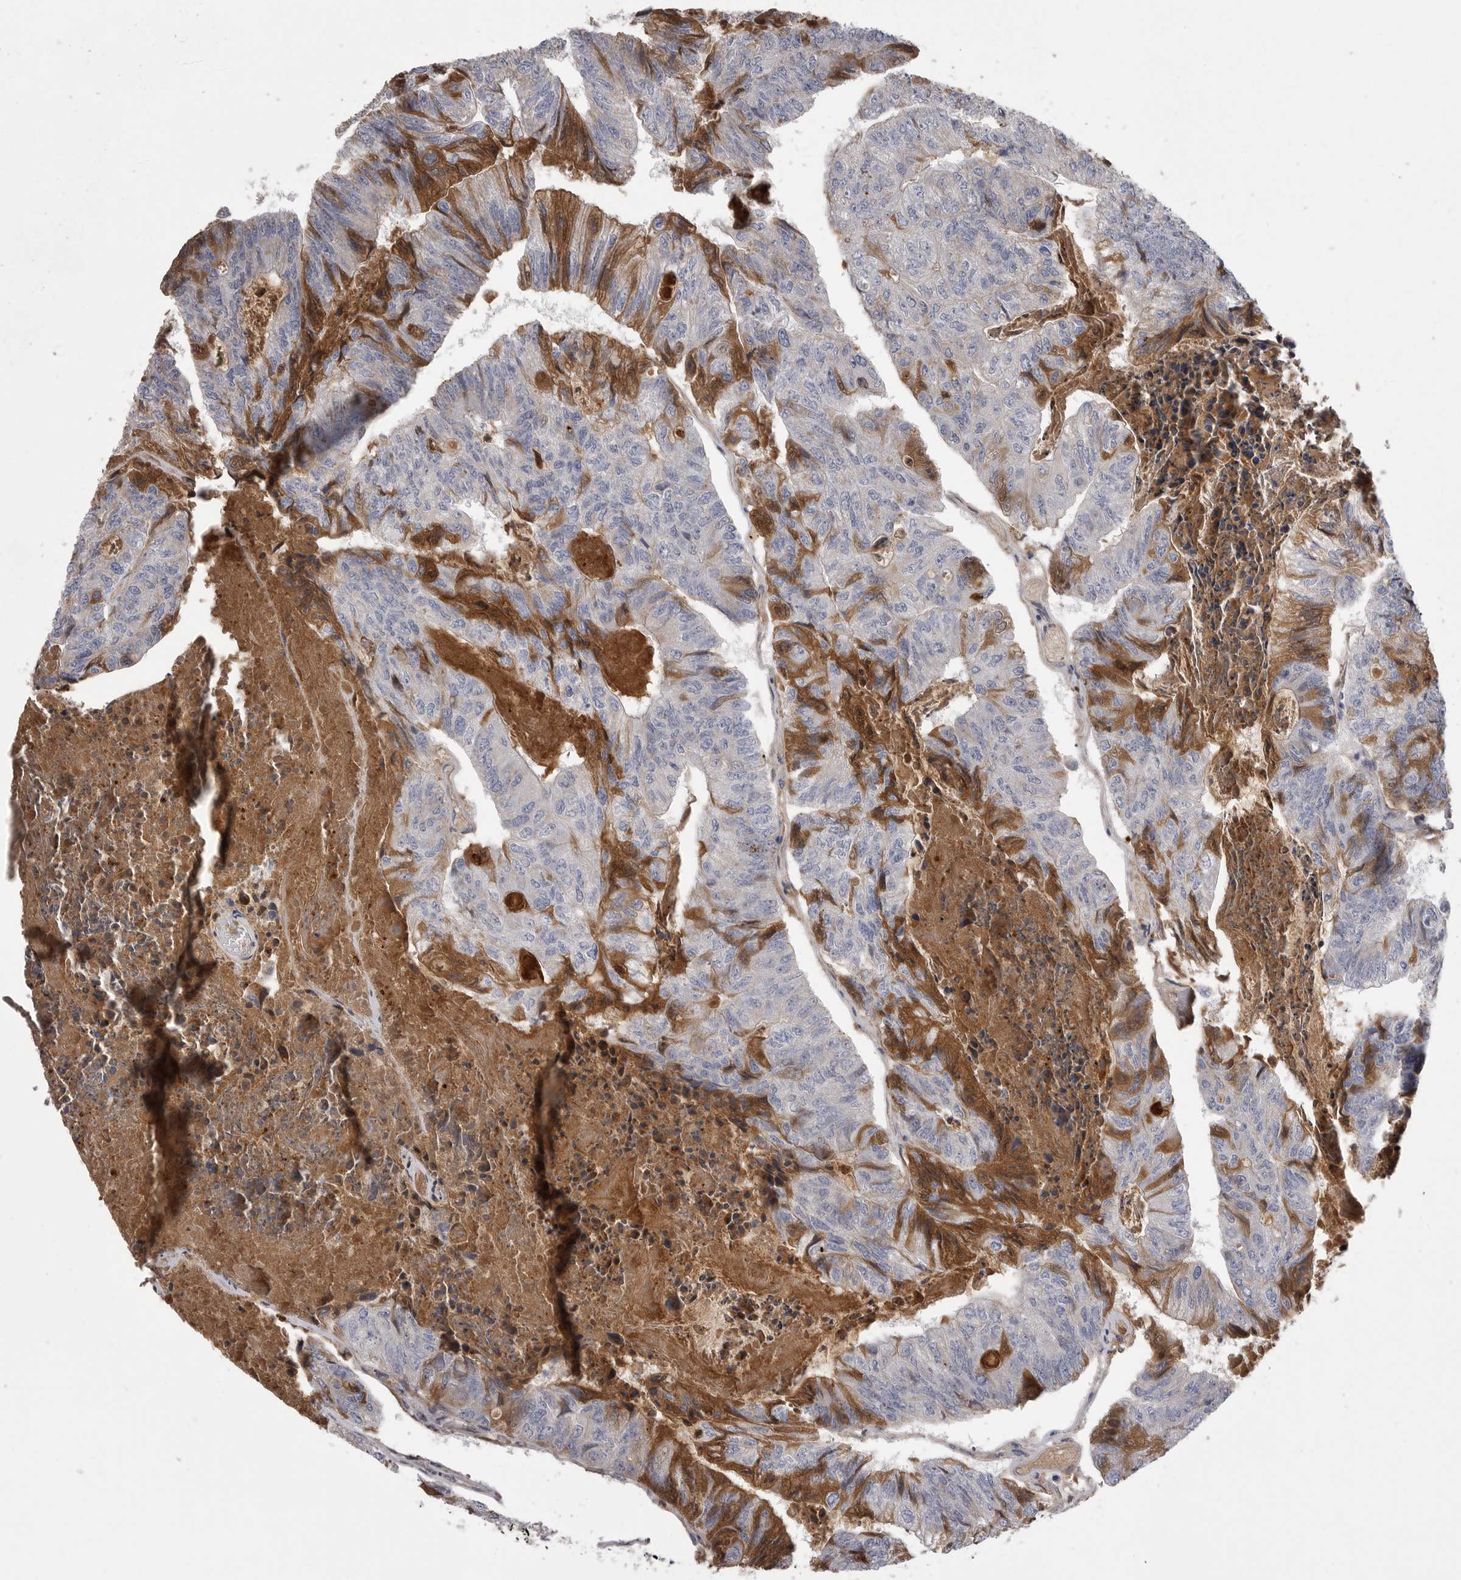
{"staining": {"intensity": "moderate", "quantity": "<25%", "location": "cytoplasmic/membranous"}, "tissue": "colorectal cancer", "cell_type": "Tumor cells", "image_type": "cancer", "snomed": [{"axis": "morphology", "description": "Adenocarcinoma, NOS"}, {"axis": "topography", "description": "Colon"}], "caption": "Adenocarcinoma (colorectal) tissue reveals moderate cytoplasmic/membranous staining in about <25% of tumor cells", "gene": "CRP", "patient": {"sex": "female", "age": 67}}